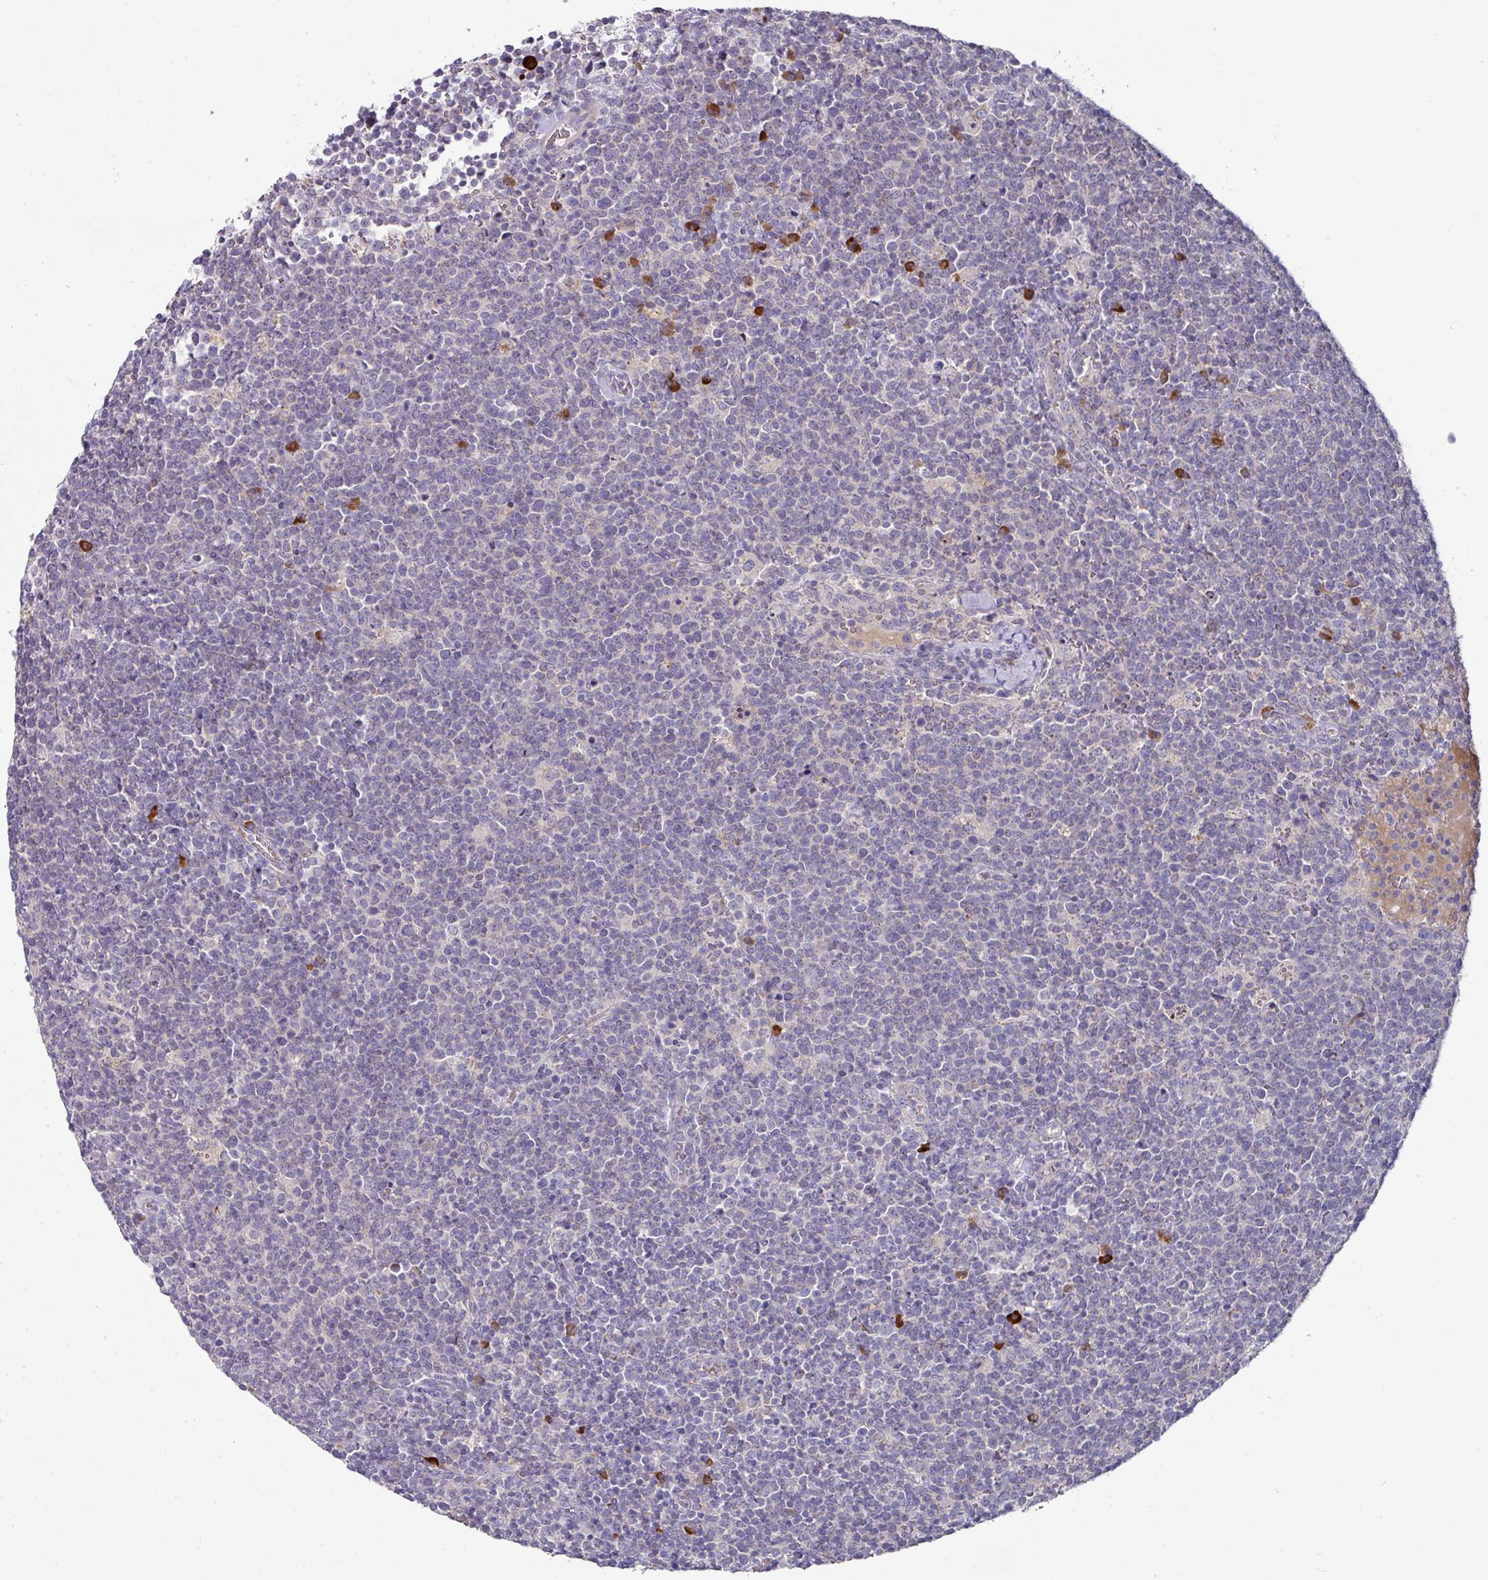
{"staining": {"intensity": "negative", "quantity": "none", "location": "none"}, "tissue": "lymphoma", "cell_type": "Tumor cells", "image_type": "cancer", "snomed": [{"axis": "morphology", "description": "Malignant lymphoma, non-Hodgkin's type, High grade"}, {"axis": "topography", "description": "Lymph node"}], "caption": "Lymphoma was stained to show a protein in brown. There is no significant positivity in tumor cells.", "gene": "IL4R", "patient": {"sex": "male", "age": 61}}